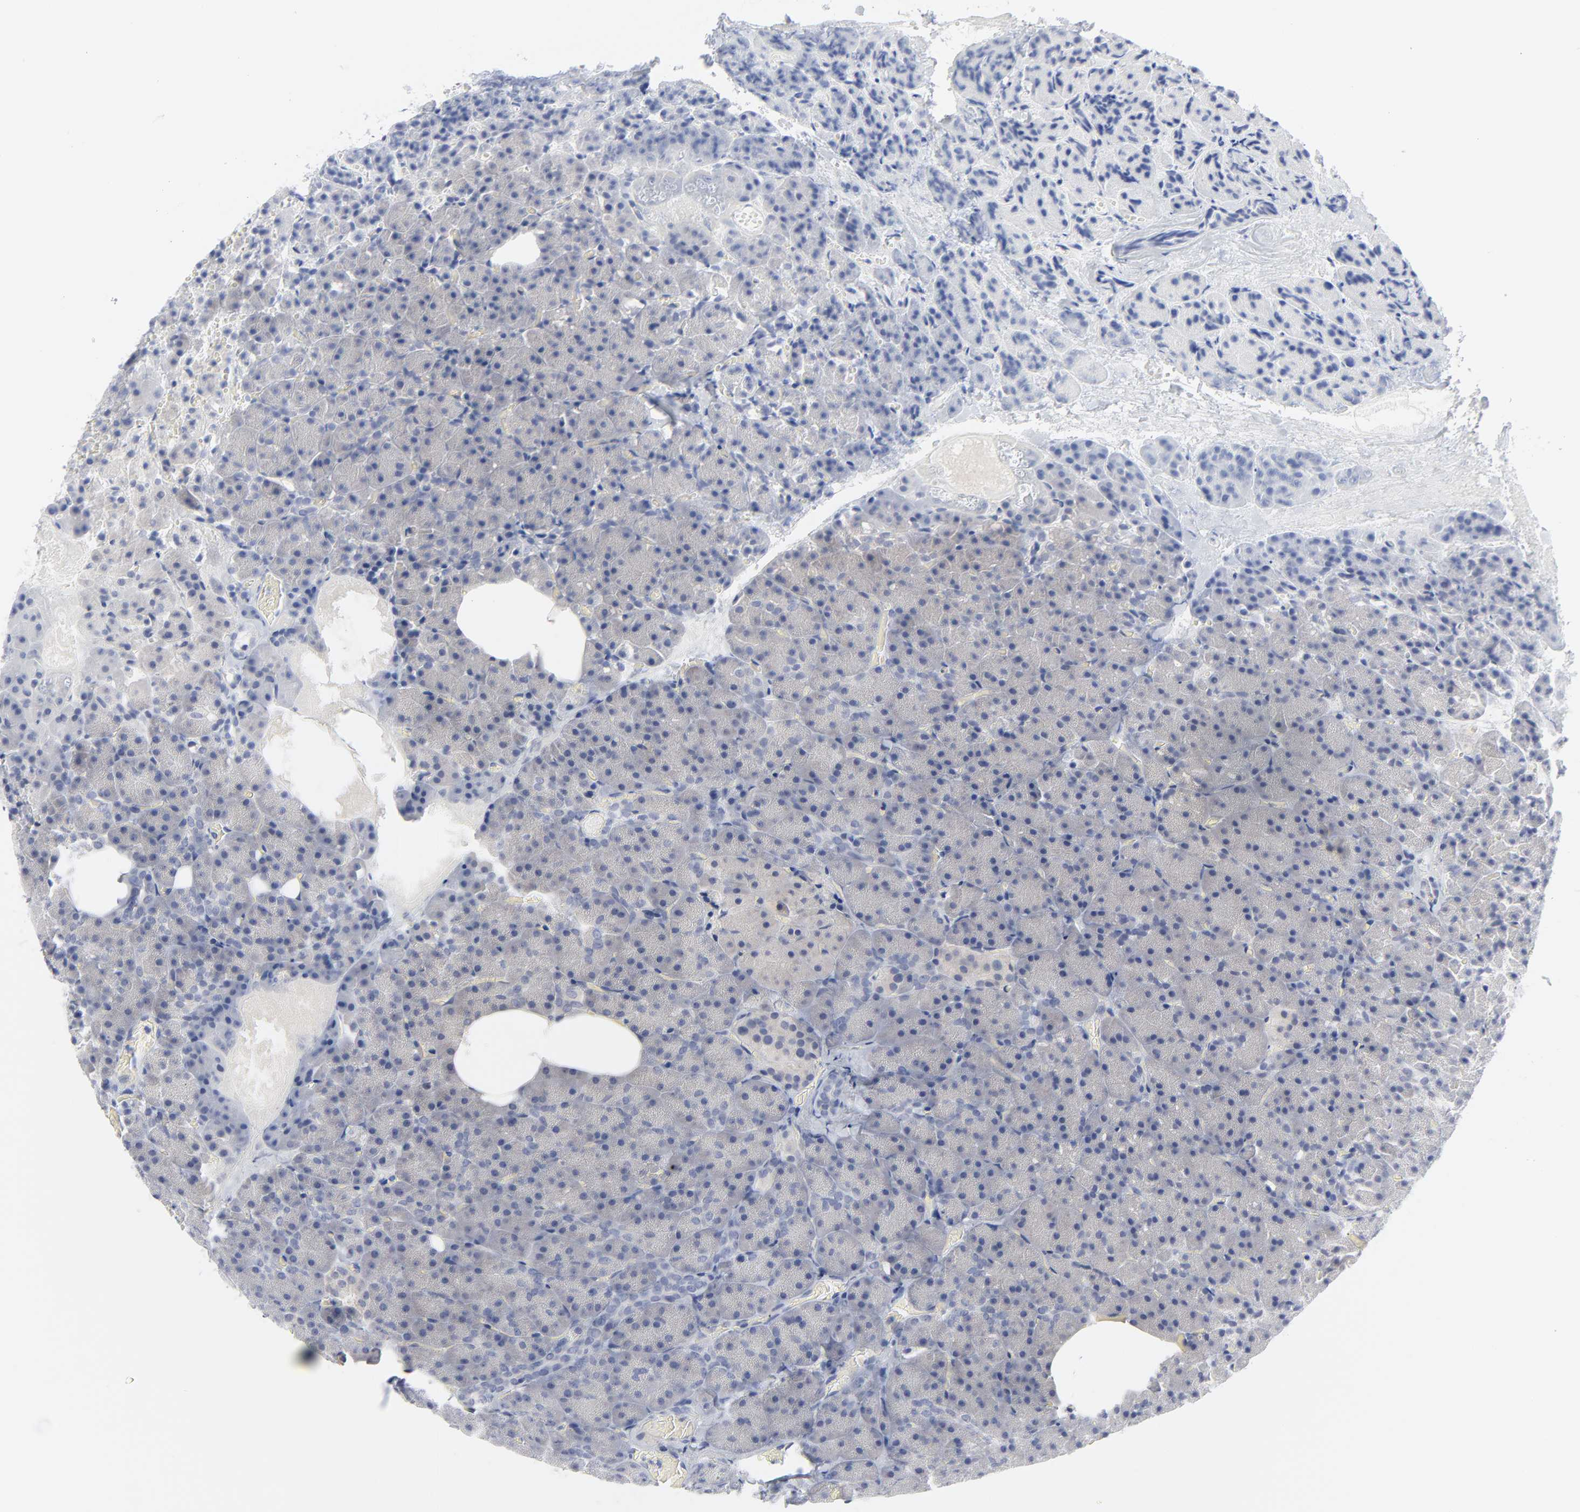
{"staining": {"intensity": "negative", "quantity": "none", "location": "none"}, "tissue": "carcinoid", "cell_type": "Tumor cells", "image_type": "cancer", "snomed": [{"axis": "morphology", "description": "Normal tissue, NOS"}, {"axis": "morphology", "description": "Carcinoid, malignant, NOS"}, {"axis": "topography", "description": "Pancreas"}], "caption": "Tumor cells are negative for protein expression in human carcinoid.", "gene": "CLEC4G", "patient": {"sex": "female", "age": 35}}